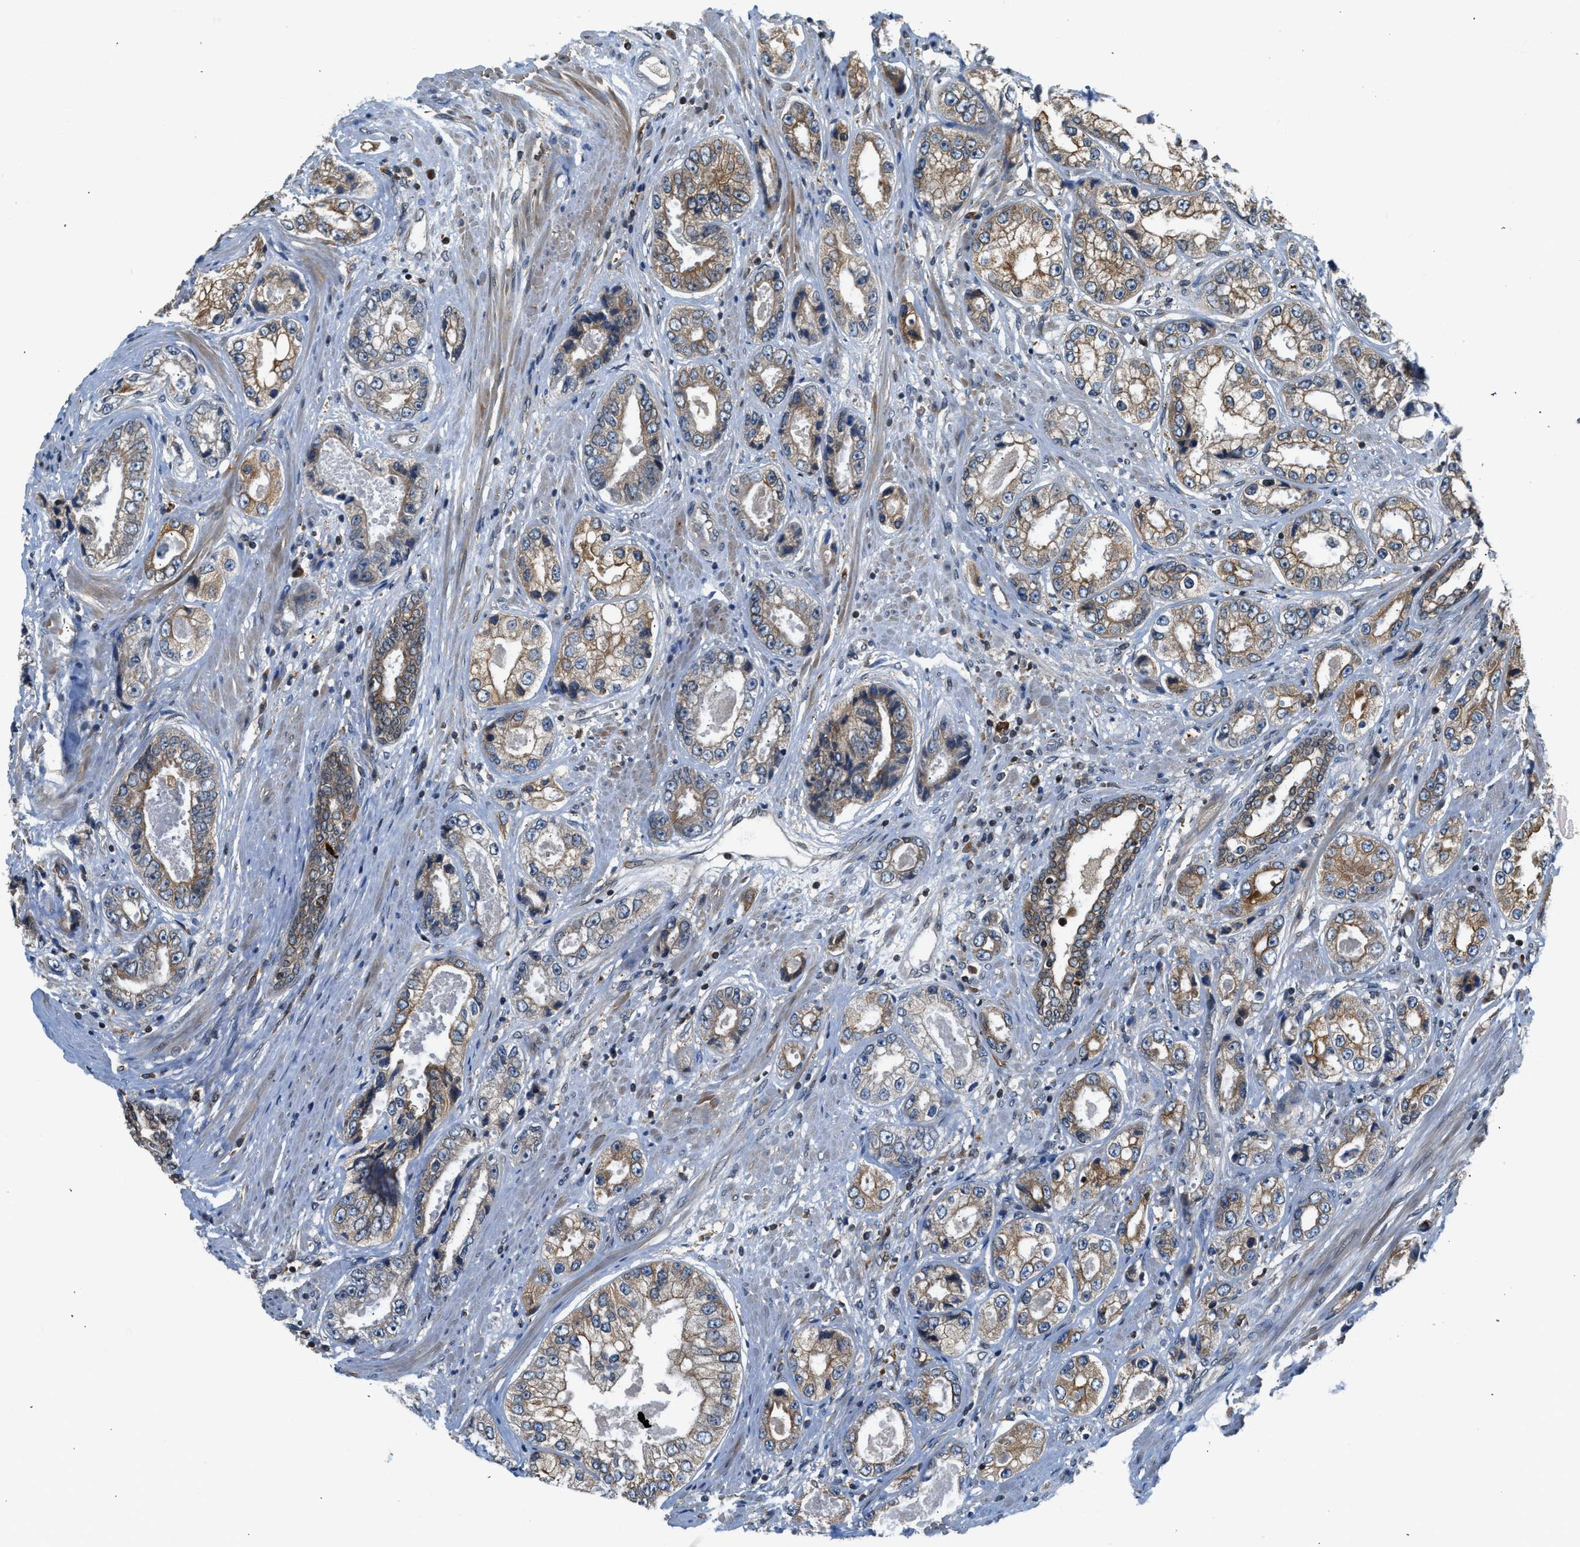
{"staining": {"intensity": "moderate", "quantity": ">75%", "location": "cytoplasmic/membranous"}, "tissue": "prostate cancer", "cell_type": "Tumor cells", "image_type": "cancer", "snomed": [{"axis": "morphology", "description": "Adenocarcinoma, High grade"}, {"axis": "topography", "description": "Prostate"}], "caption": "Brown immunohistochemical staining in prostate cancer reveals moderate cytoplasmic/membranous positivity in about >75% of tumor cells.", "gene": "RETREG3", "patient": {"sex": "male", "age": 61}}